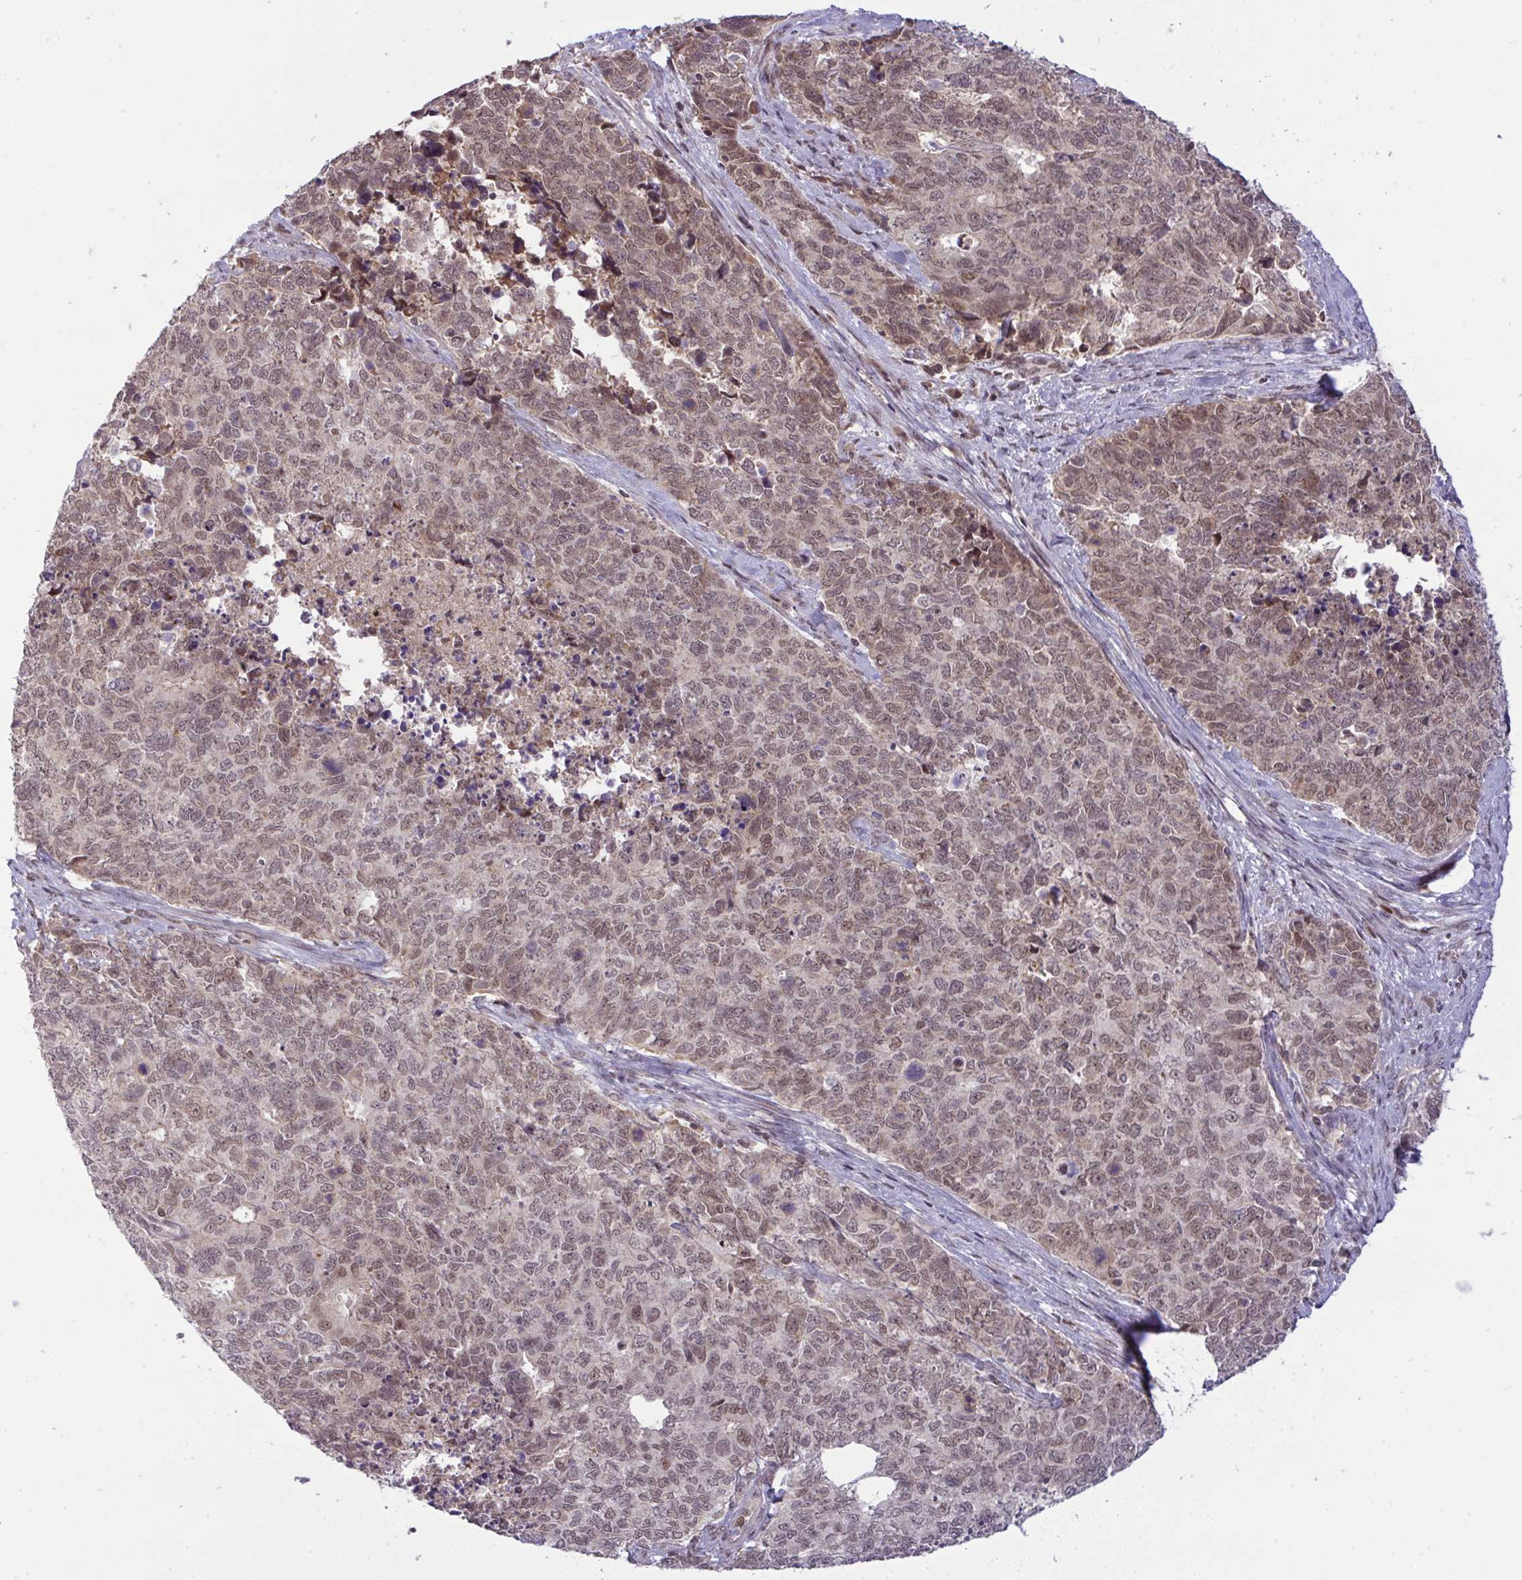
{"staining": {"intensity": "moderate", "quantity": ">75%", "location": "nuclear"}, "tissue": "cervical cancer", "cell_type": "Tumor cells", "image_type": "cancer", "snomed": [{"axis": "morphology", "description": "Adenocarcinoma, NOS"}, {"axis": "topography", "description": "Cervix"}], "caption": "Immunohistochemistry staining of adenocarcinoma (cervical), which reveals medium levels of moderate nuclear positivity in approximately >75% of tumor cells indicating moderate nuclear protein expression. The staining was performed using DAB (3,3'-diaminobenzidine) (brown) for protein detection and nuclei were counterstained in hematoxylin (blue).", "gene": "KLF2", "patient": {"sex": "female", "age": 63}}